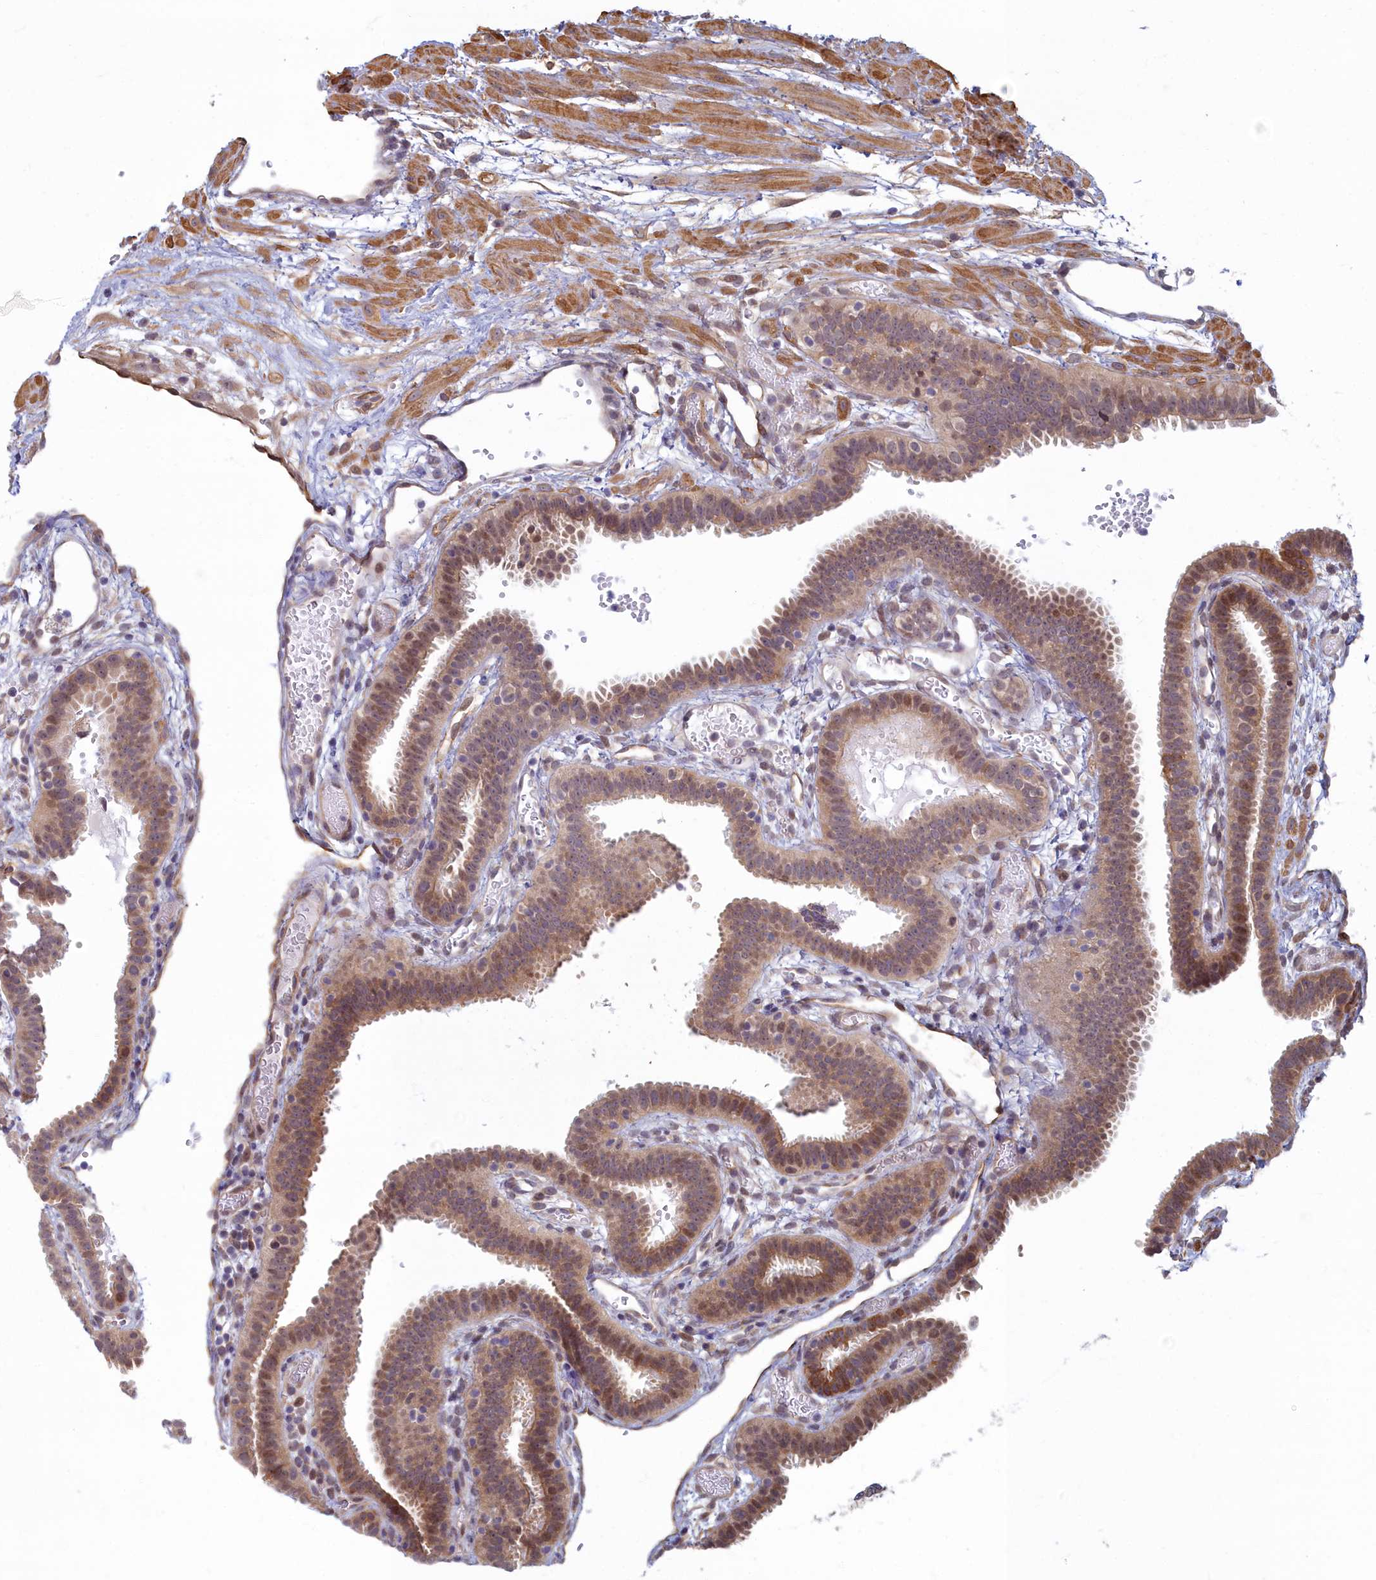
{"staining": {"intensity": "moderate", "quantity": "25%-75%", "location": "cytoplasmic/membranous,nuclear"}, "tissue": "fallopian tube", "cell_type": "Glandular cells", "image_type": "normal", "snomed": [{"axis": "morphology", "description": "Normal tissue, NOS"}, {"axis": "topography", "description": "Fallopian tube"}], "caption": "Protein analysis of unremarkable fallopian tube exhibits moderate cytoplasmic/membranous,nuclear expression in about 25%-75% of glandular cells.", "gene": "MAK16", "patient": {"sex": "female", "age": 37}}